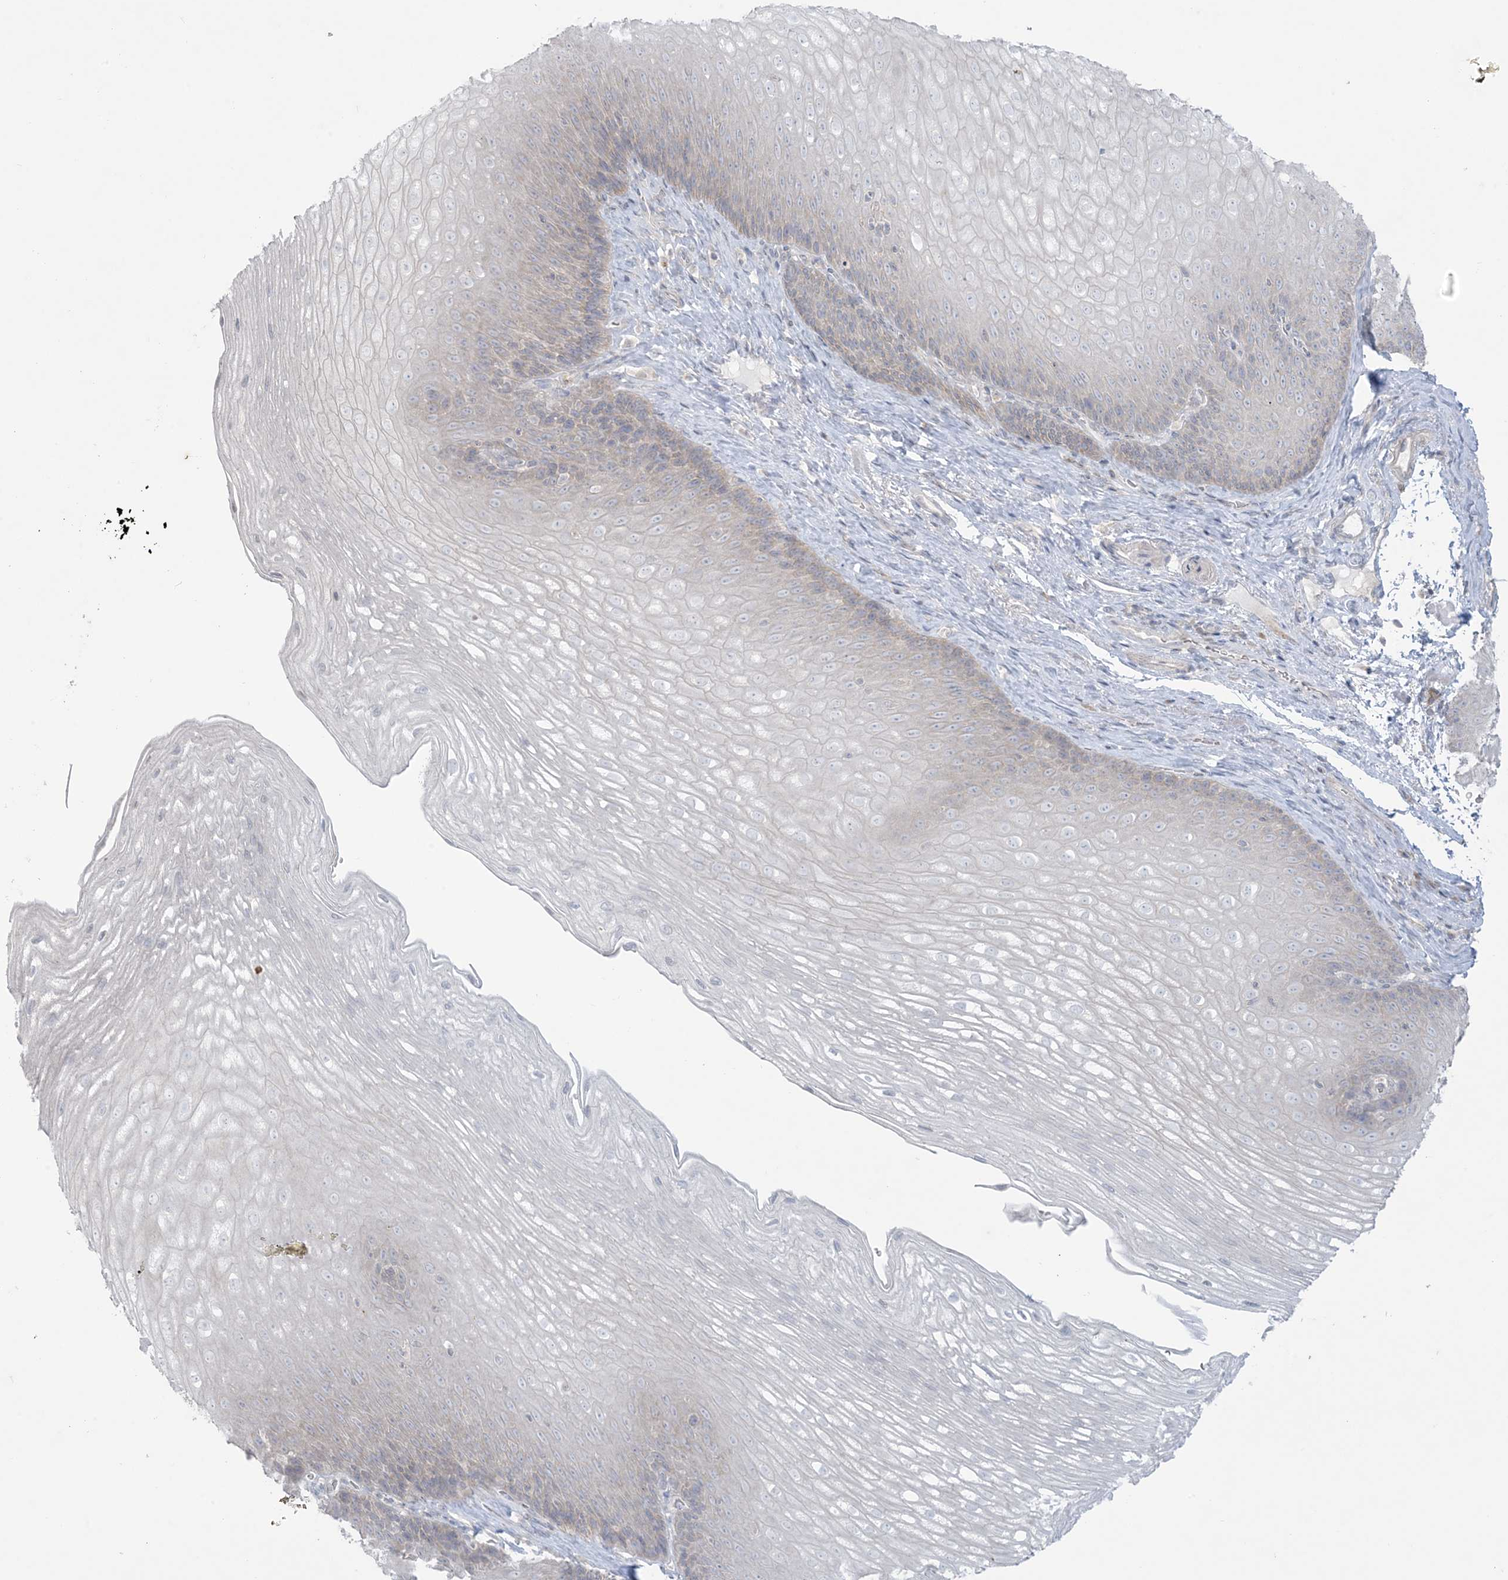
{"staining": {"intensity": "negative", "quantity": "none", "location": "none"}, "tissue": "esophagus", "cell_type": "Squamous epithelial cells", "image_type": "normal", "snomed": [{"axis": "morphology", "description": "Normal tissue, NOS"}, {"axis": "topography", "description": "Esophagus"}], "caption": "Esophagus was stained to show a protein in brown. There is no significant expression in squamous epithelial cells. The staining is performed using DAB (3,3'-diaminobenzidine) brown chromogen with nuclei counter-stained in using hematoxylin.", "gene": "KIF3A", "patient": {"sex": "female", "age": 66}}